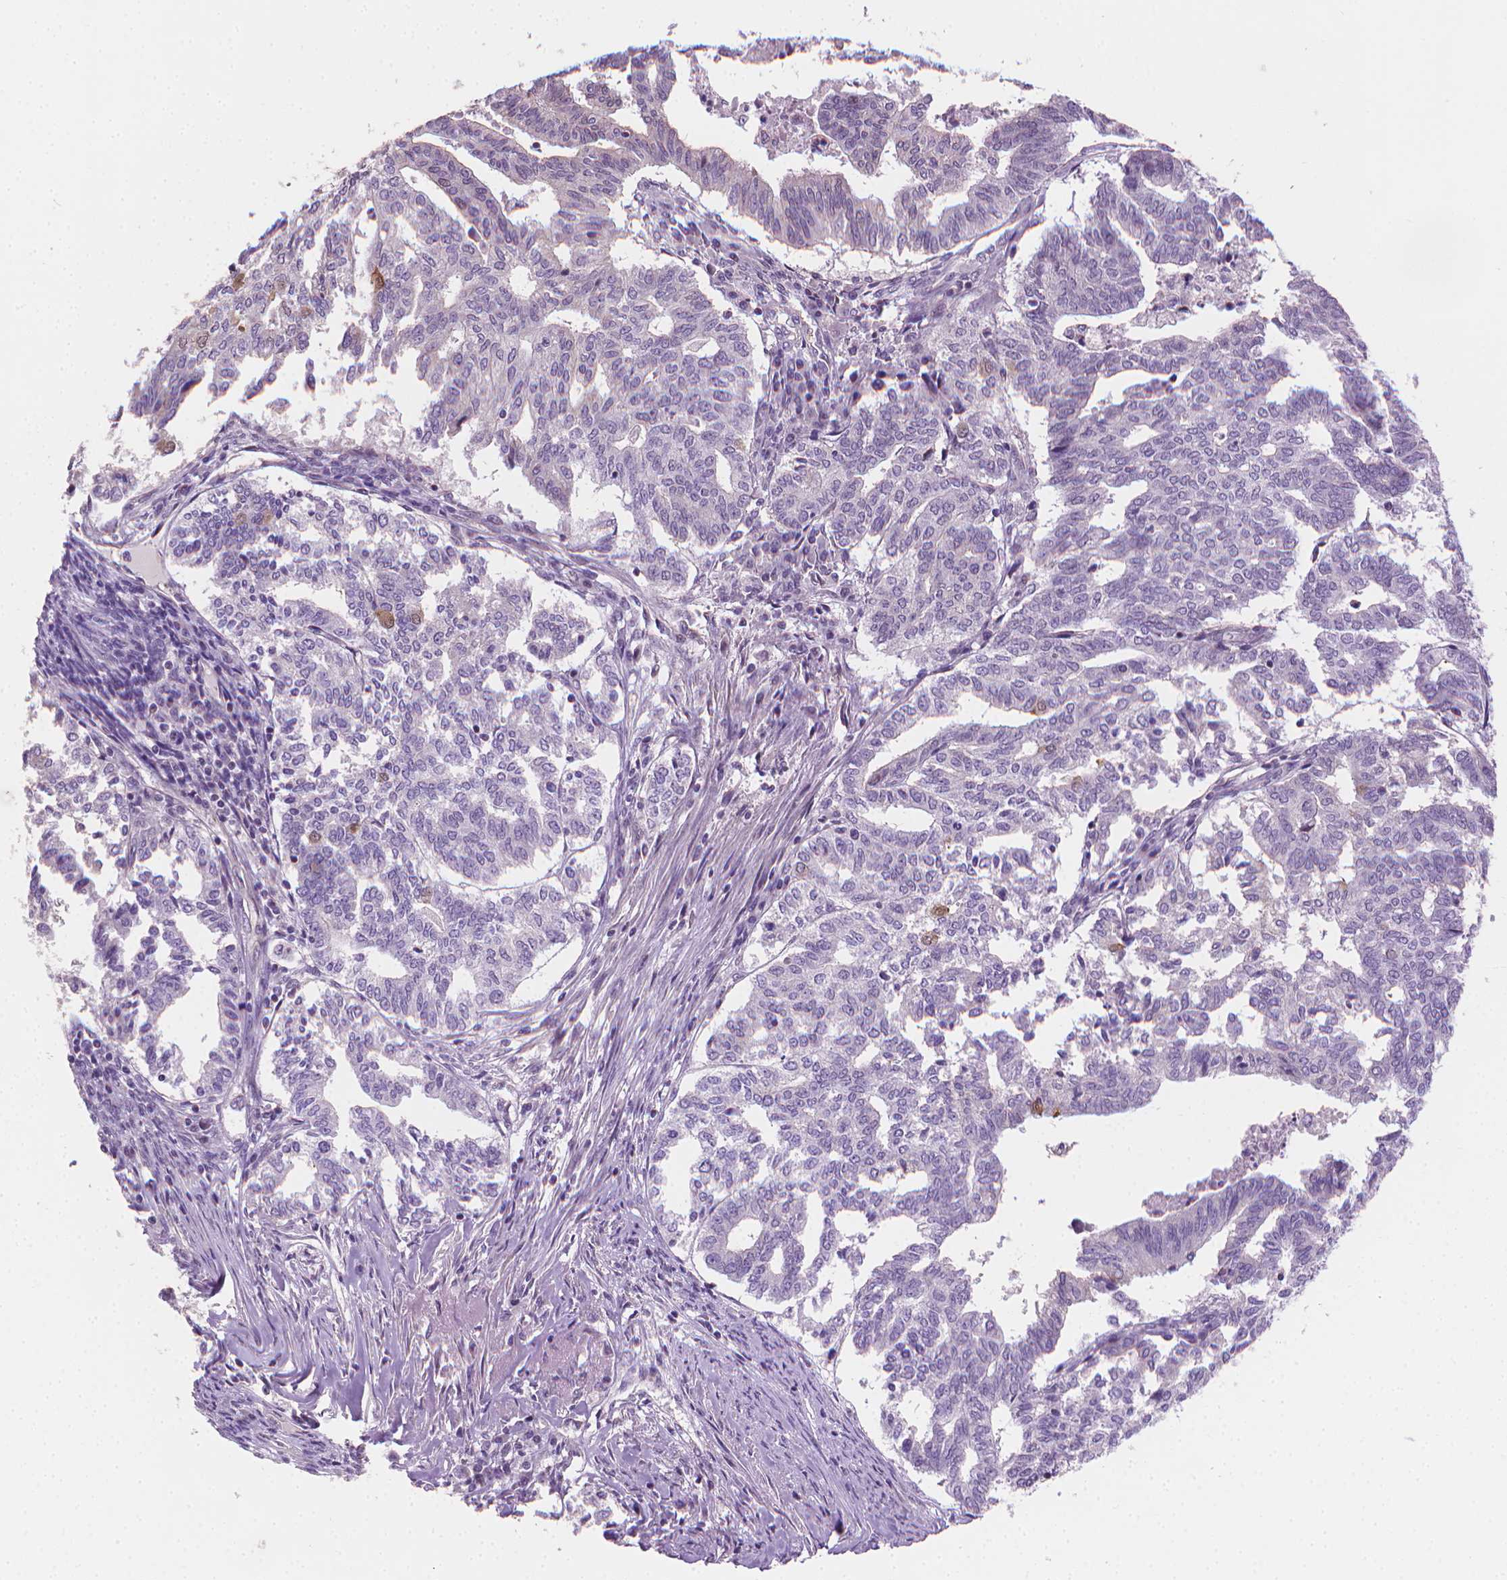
{"staining": {"intensity": "negative", "quantity": "none", "location": "none"}, "tissue": "endometrial cancer", "cell_type": "Tumor cells", "image_type": "cancer", "snomed": [{"axis": "morphology", "description": "Adenocarcinoma, NOS"}, {"axis": "topography", "description": "Endometrium"}], "caption": "DAB immunohistochemical staining of endometrial cancer displays no significant positivity in tumor cells. (DAB (3,3'-diaminobenzidine) IHC, high magnification).", "gene": "CLXN", "patient": {"sex": "female", "age": 79}}